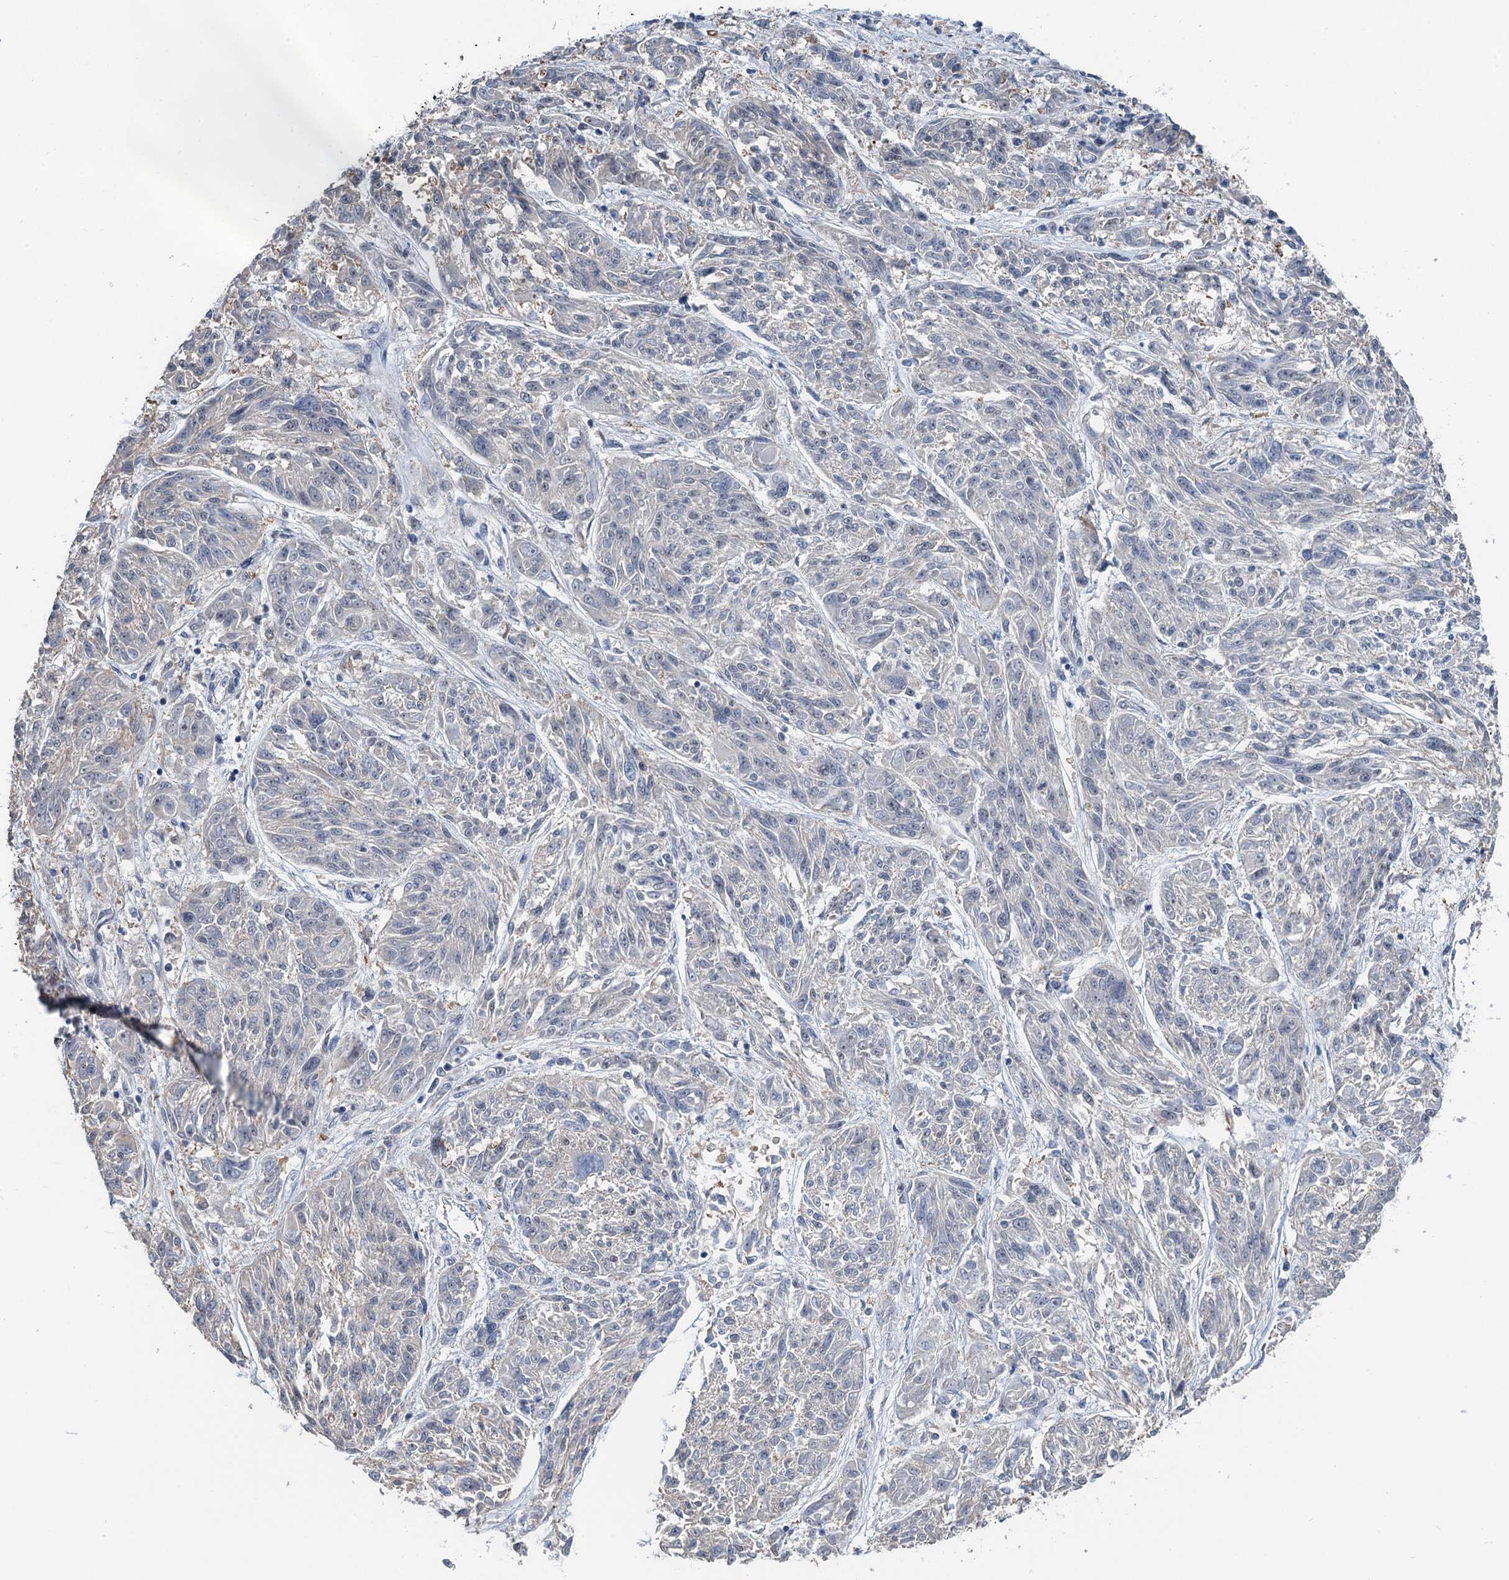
{"staining": {"intensity": "negative", "quantity": "none", "location": "none"}, "tissue": "melanoma", "cell_type": "Tumor cells", "image_type": "cancer", "snomed": [{"axis": "morphology", "description": "Malignant melanoma, NOS"}, {"axis": "topography", "description": "Skin"}], "caption": "A high-resolution image shows immunohistochemistry staining of malignant melanoma, which exhibits no significant expression in tumor cells. The staining is performed using DAB brown chromogen with nuclei counter-stained in using hematoxylin.", "gene": "CFDP1", "patient": {"sex": "male", "age": 53}}